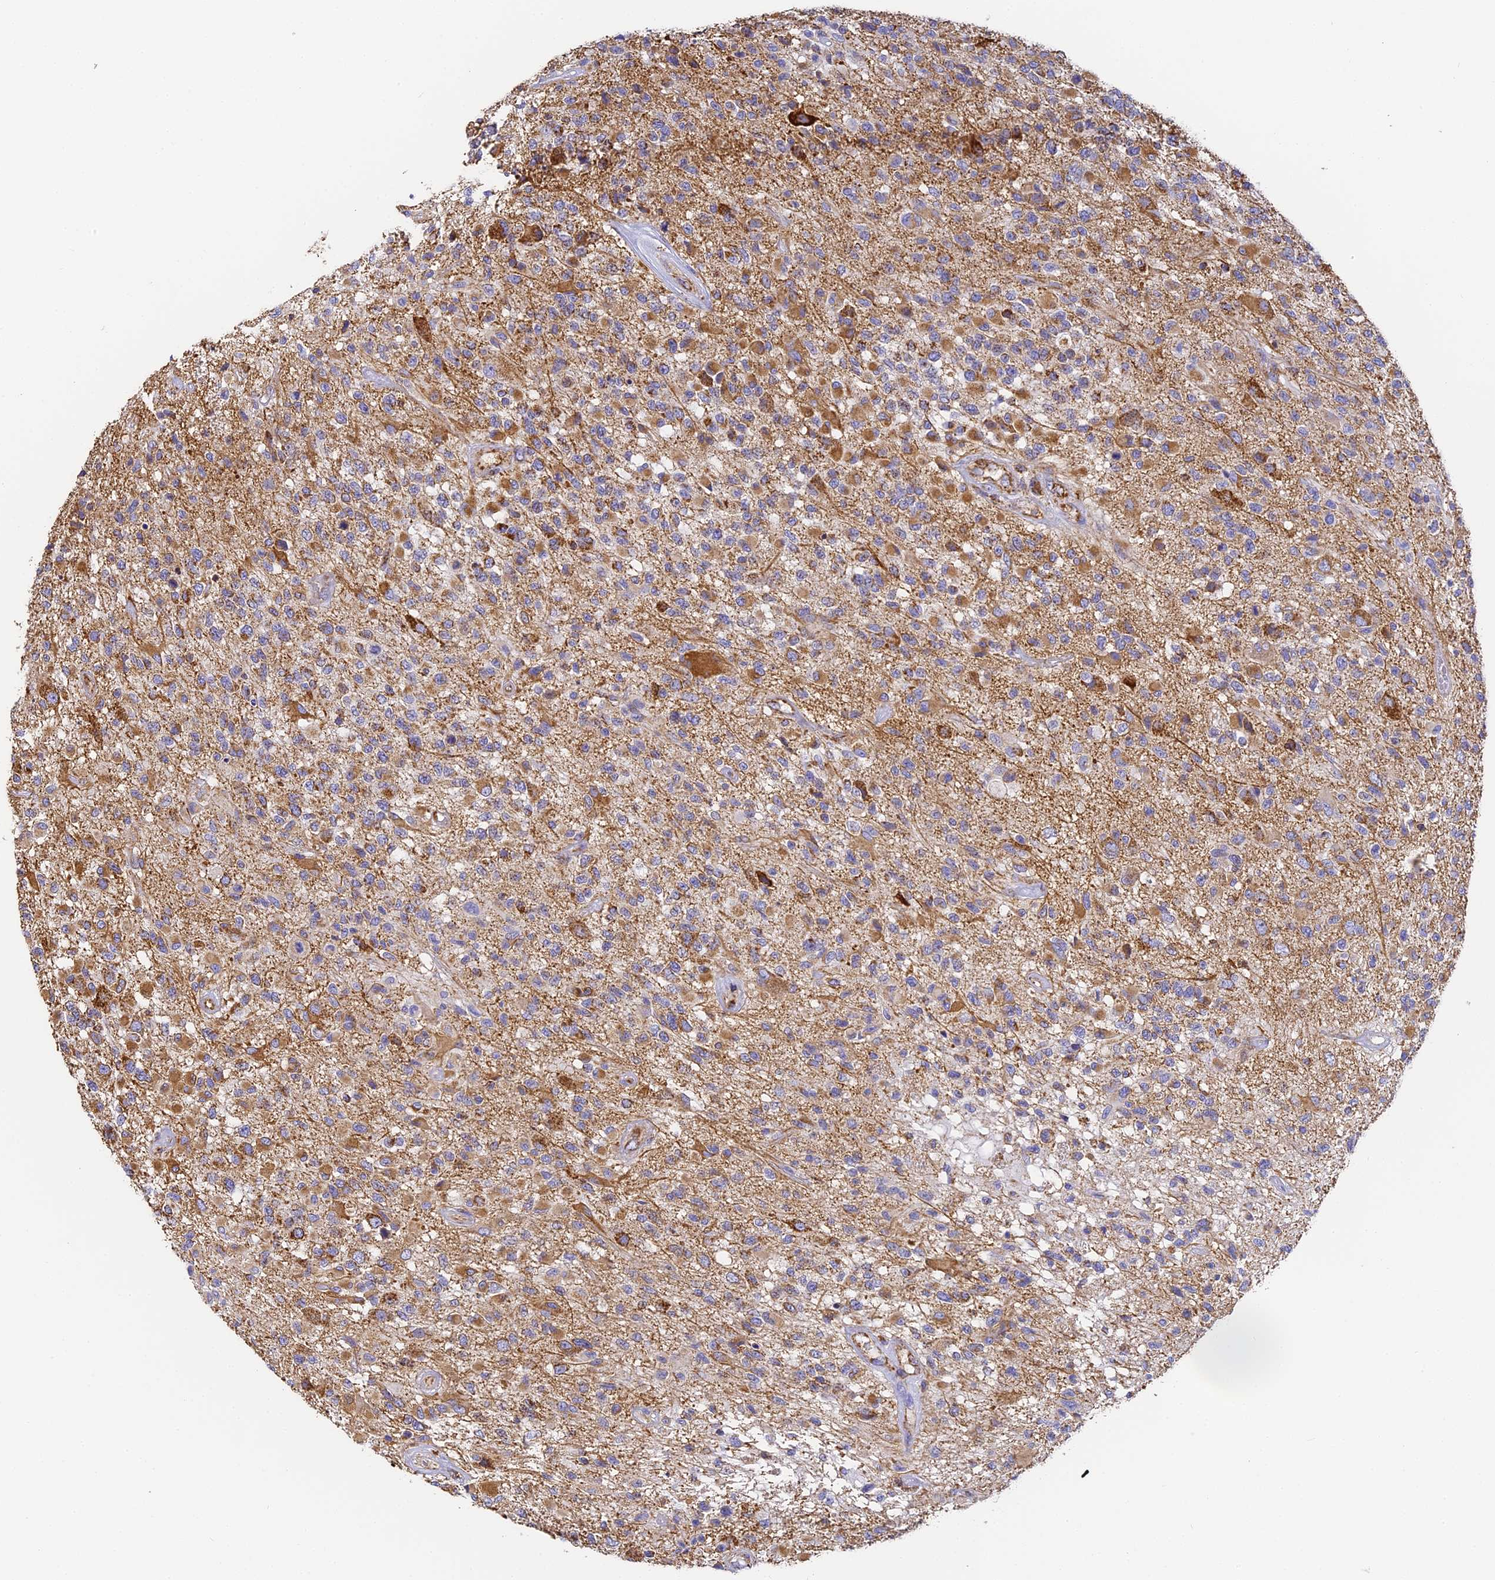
{"staining": {"intensity": "moderate", "quantity": "<25%", "location": "cytoplasmic/membranous"}, "tissue": "glioma", "cell_type": "Tumor cells", "image_type": "cancer", "snomed": [{"axis": "morphology", "description": "Glioma, malignant, High grade"}, {"axis": "morphology", "description": "Glioblastoma, NOS"}, {"axis": "topography", "description": "Brain"}], "caption": "Glioma stained with a brown dye demonstrates moderate cytoplasmic/membranous positive positivity in about <25% of tumor cells.", "gene": "COX6C", "patient": {"sex": "male", "age": 60}}